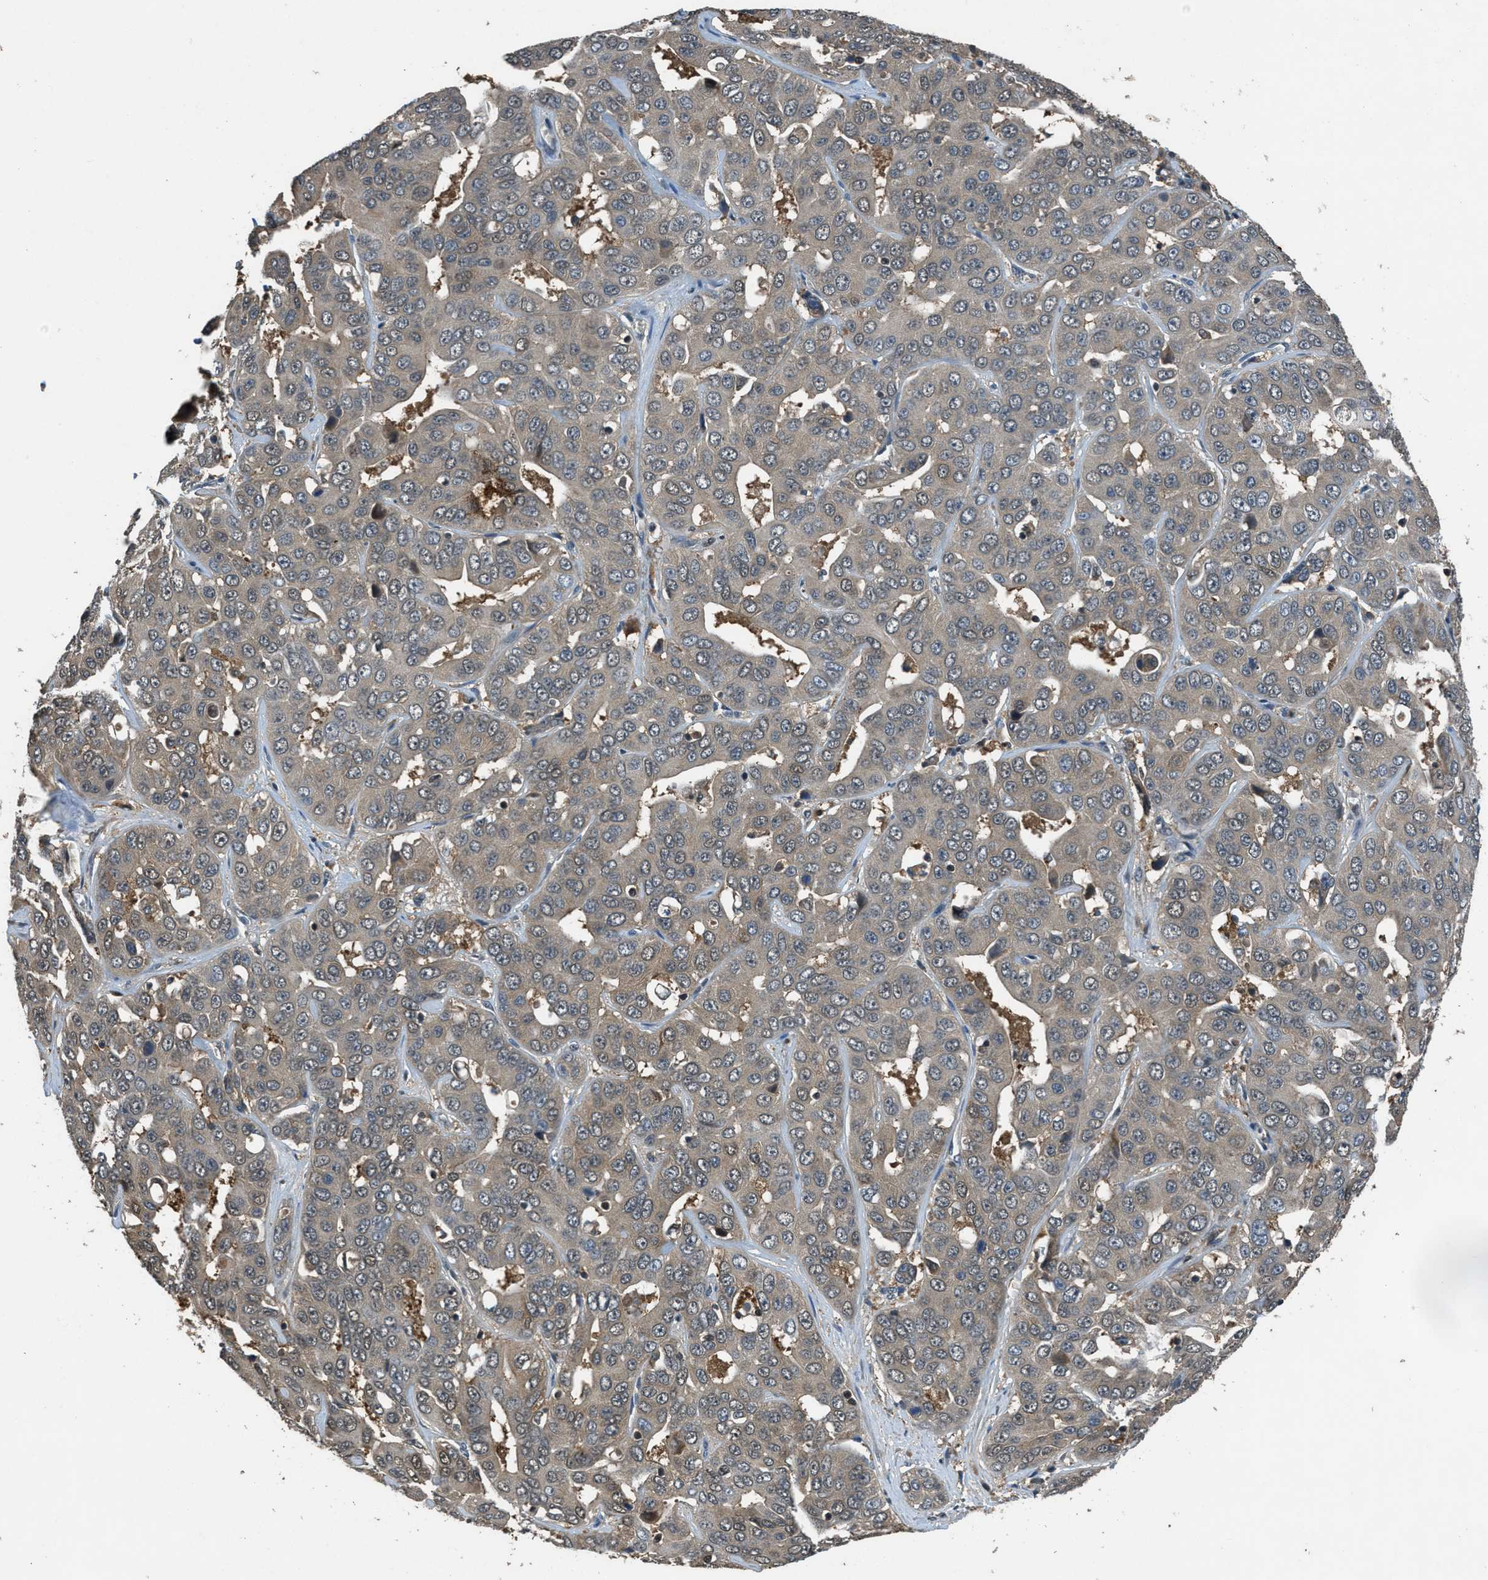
{"staining": {"intensity": "weak", "quantity": ">75%", "location": "cytoplasmic/membranous"}, "tissue": "liver cancer", "cell_type": "Tumor cells", "image_type": "cancer", "snomed": [{"axis": "morphology", "description": "Cholangiocarcinoma"}, {"axis": "topography", "description": "Liver"}], "caption": "About >75% of tumor cells in liver cholangiocarcinoma display weak cytoplasmic/membranous protein positivity as visualized by brown immunohistochemical staining.", "gene": "DUSP6", "patient": {"sex": "female", "age": 52}}